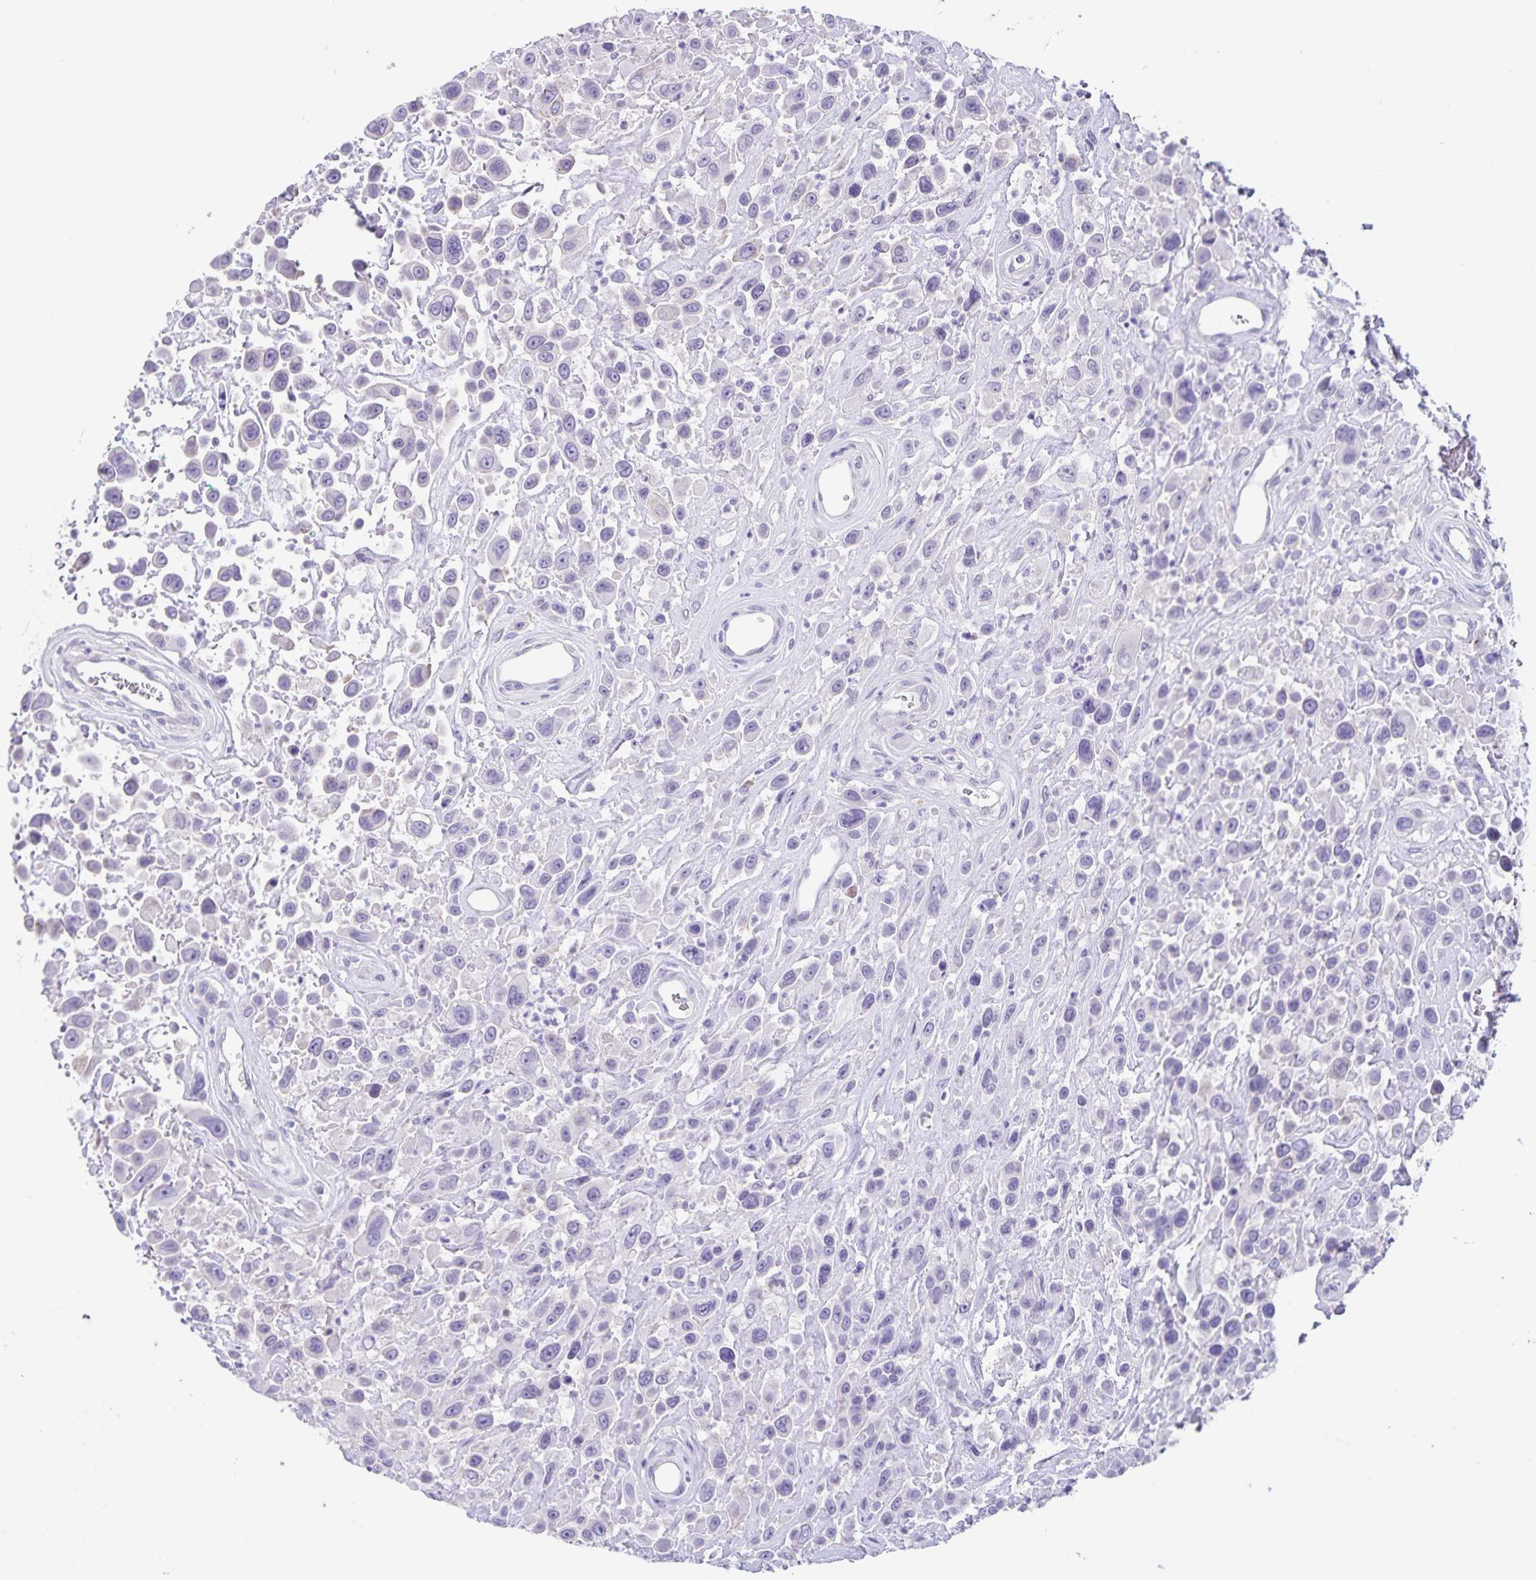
{"staining": {"intensity": "negative", "quantity": "none", "location": "none"}, "tissue": "urothelial cancer", "cell_type": "Tumor cells", "image_type": "cancer", "snomed": [{"axis": "morphology", "description": "Urothelial carcinoma, High grade"}, {"axis": "topography", "description": "Urinary bladder"}], "caption": "Immunohistochemistry (IHC) image of urothelial cancer stained for a protein (brown), which displays no expression in tumor cells.", "gene": "C11orf42", "patient": {"sex": "male", "age": 53}}